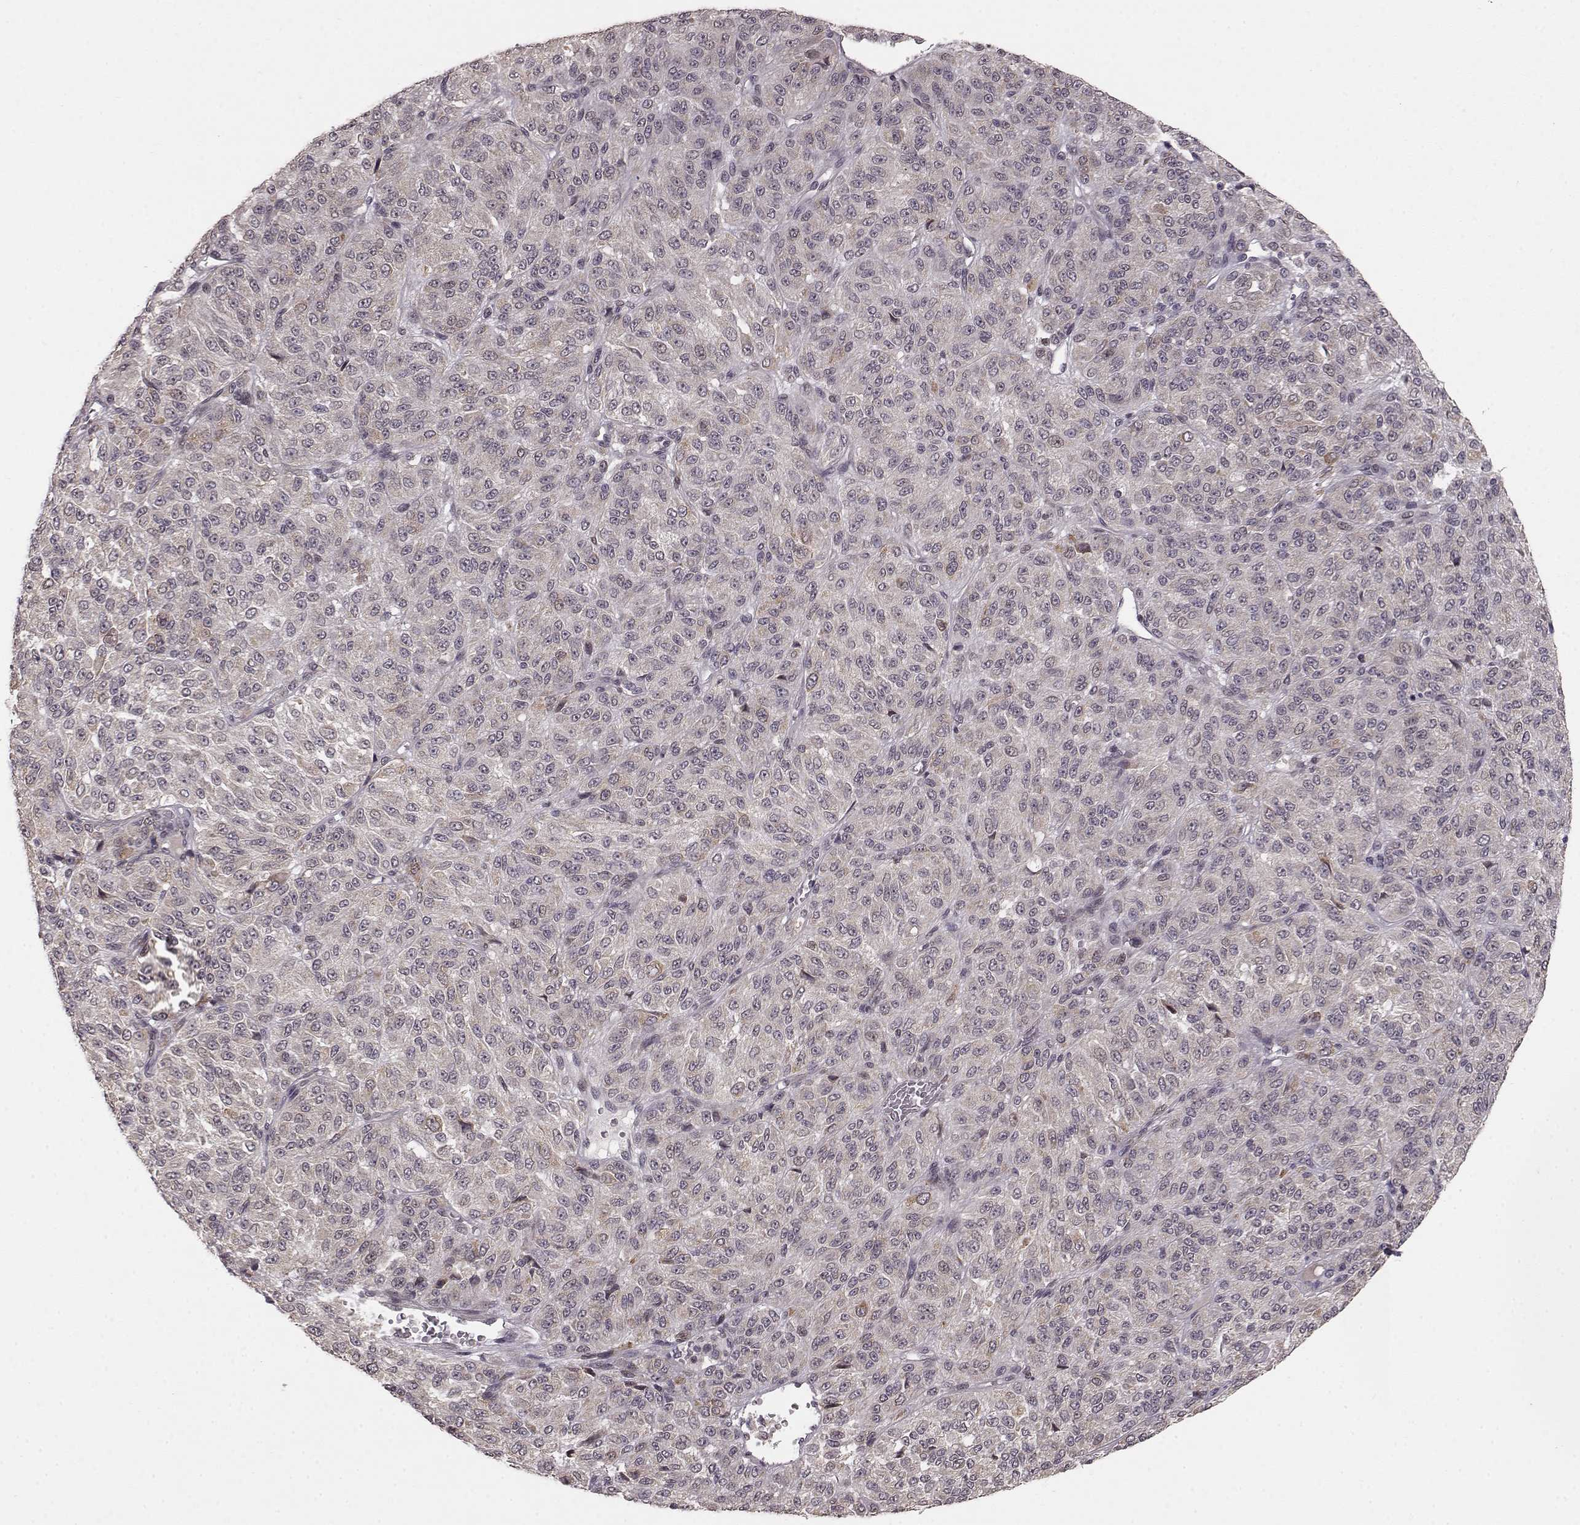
{"staining": {"intensity": "negative", "quantity": "none", "location": "none"}, "tissue": "melanoma", "cell_type": "Tumor cells", "image_type": "cancer", "snomed": [{"axis": "morphology", "description": "Malignant melanoma, Metastatic site"}, {"axis": "topography", "description": "Brain"}], "caption": "DAB (3,3'-diaminobenzidine) immunohistochemical staining of human melanoma shows no significant expression in tumor cells.", "gene": "ELOVL5", "patient": {"sex": "female", "age": 56}}